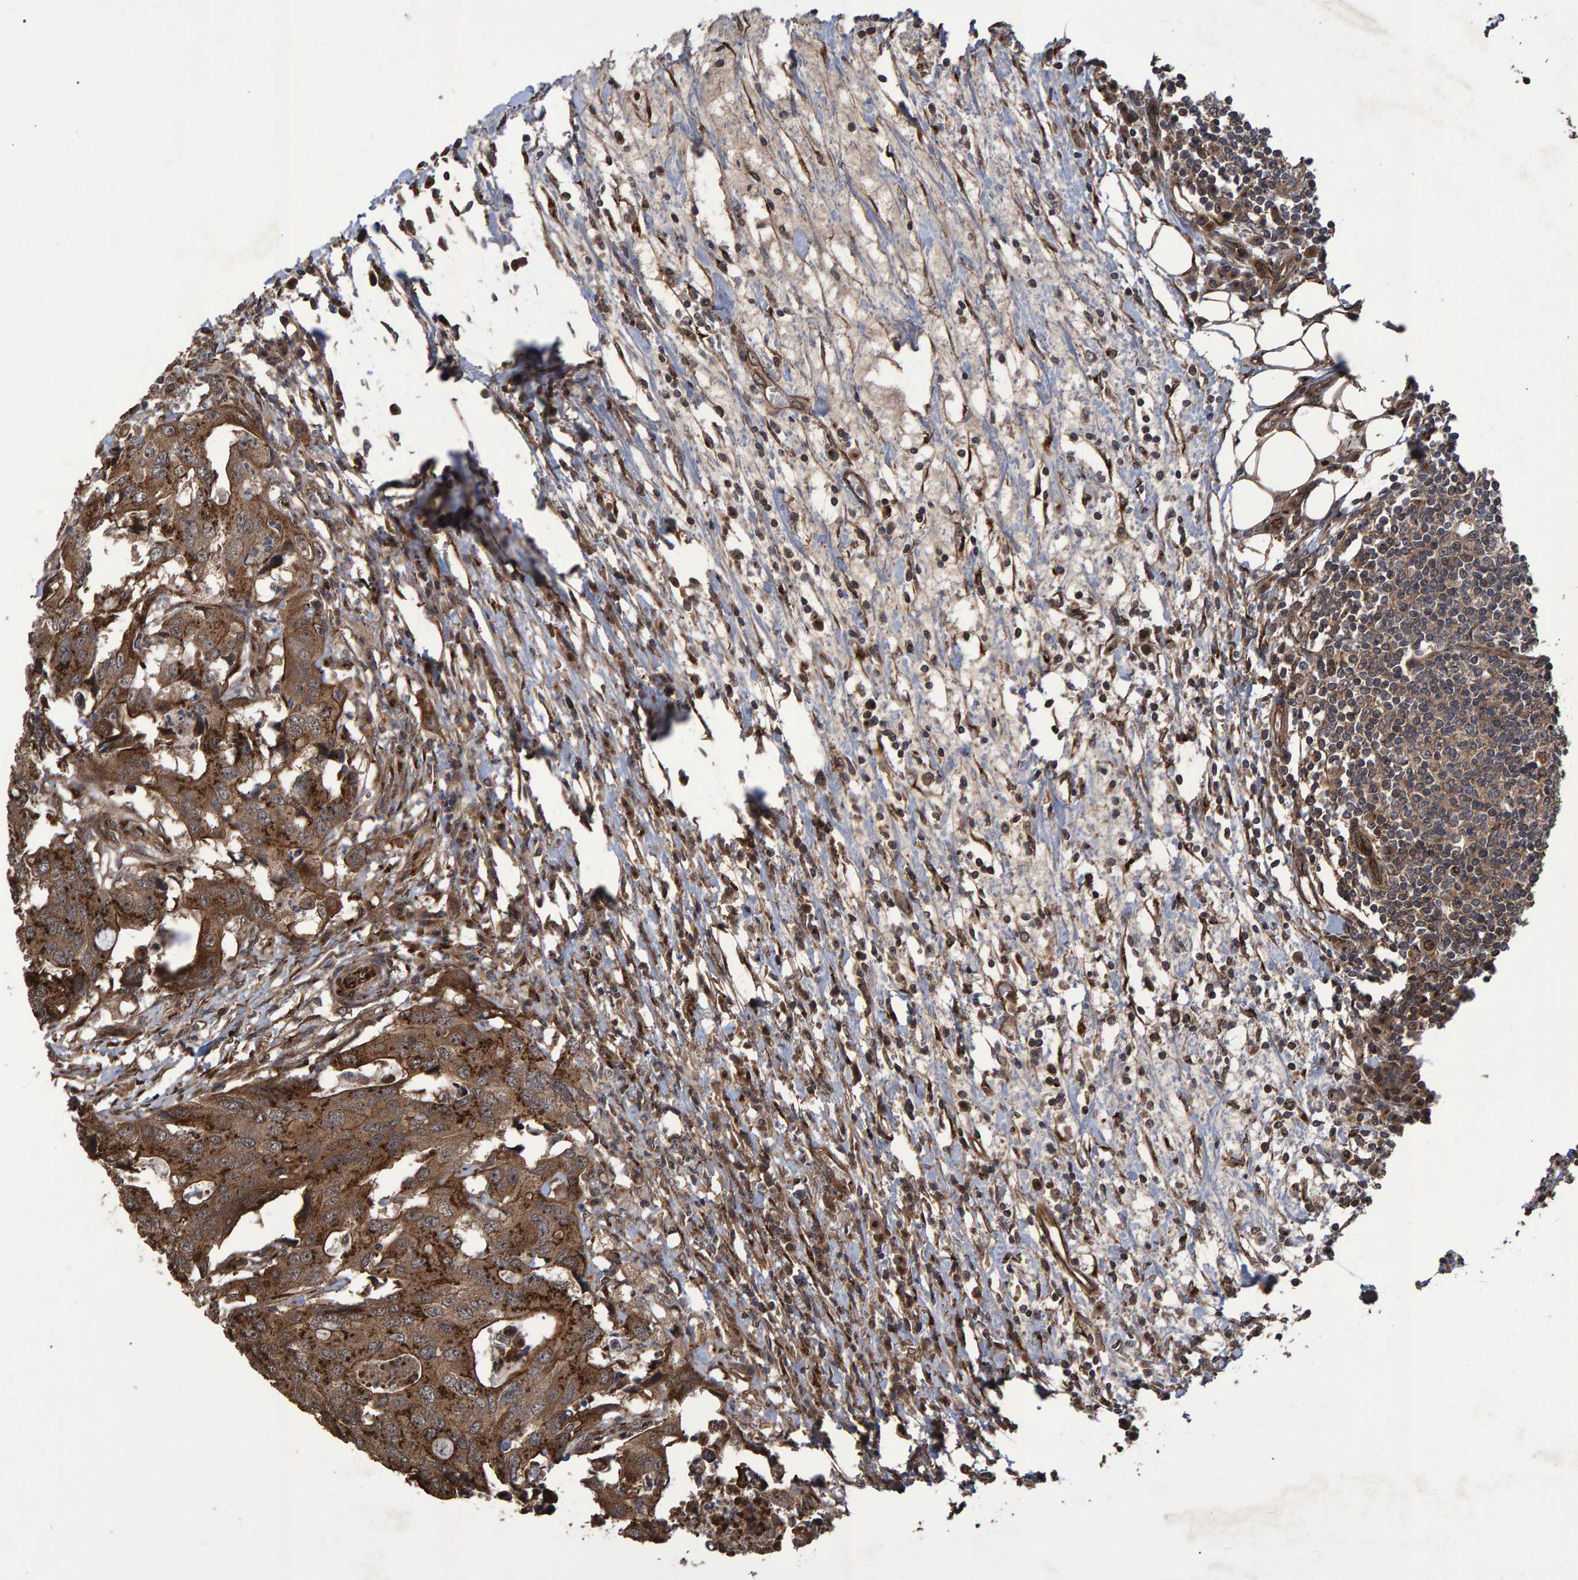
{"staining": {"intensity": "strong", "quantity": ">75%", "location": "cytoplasmic/membranous"}, "tissue": "colorectal cancer", "cell_type": "Tumor cells", "image_type": "cancer", "snomed": [{"axis": "morphology", "description": "Adenocarcinoma, NOS"}, {"axis": "topography", "description": "Colon"}], "caption": "Human adenocarcinoma (colorectal) stained with a protein marker reveals strong staining in tumor cells.", "gene": "TRIM68", "patient": {"sex": "male", "age": 71}}